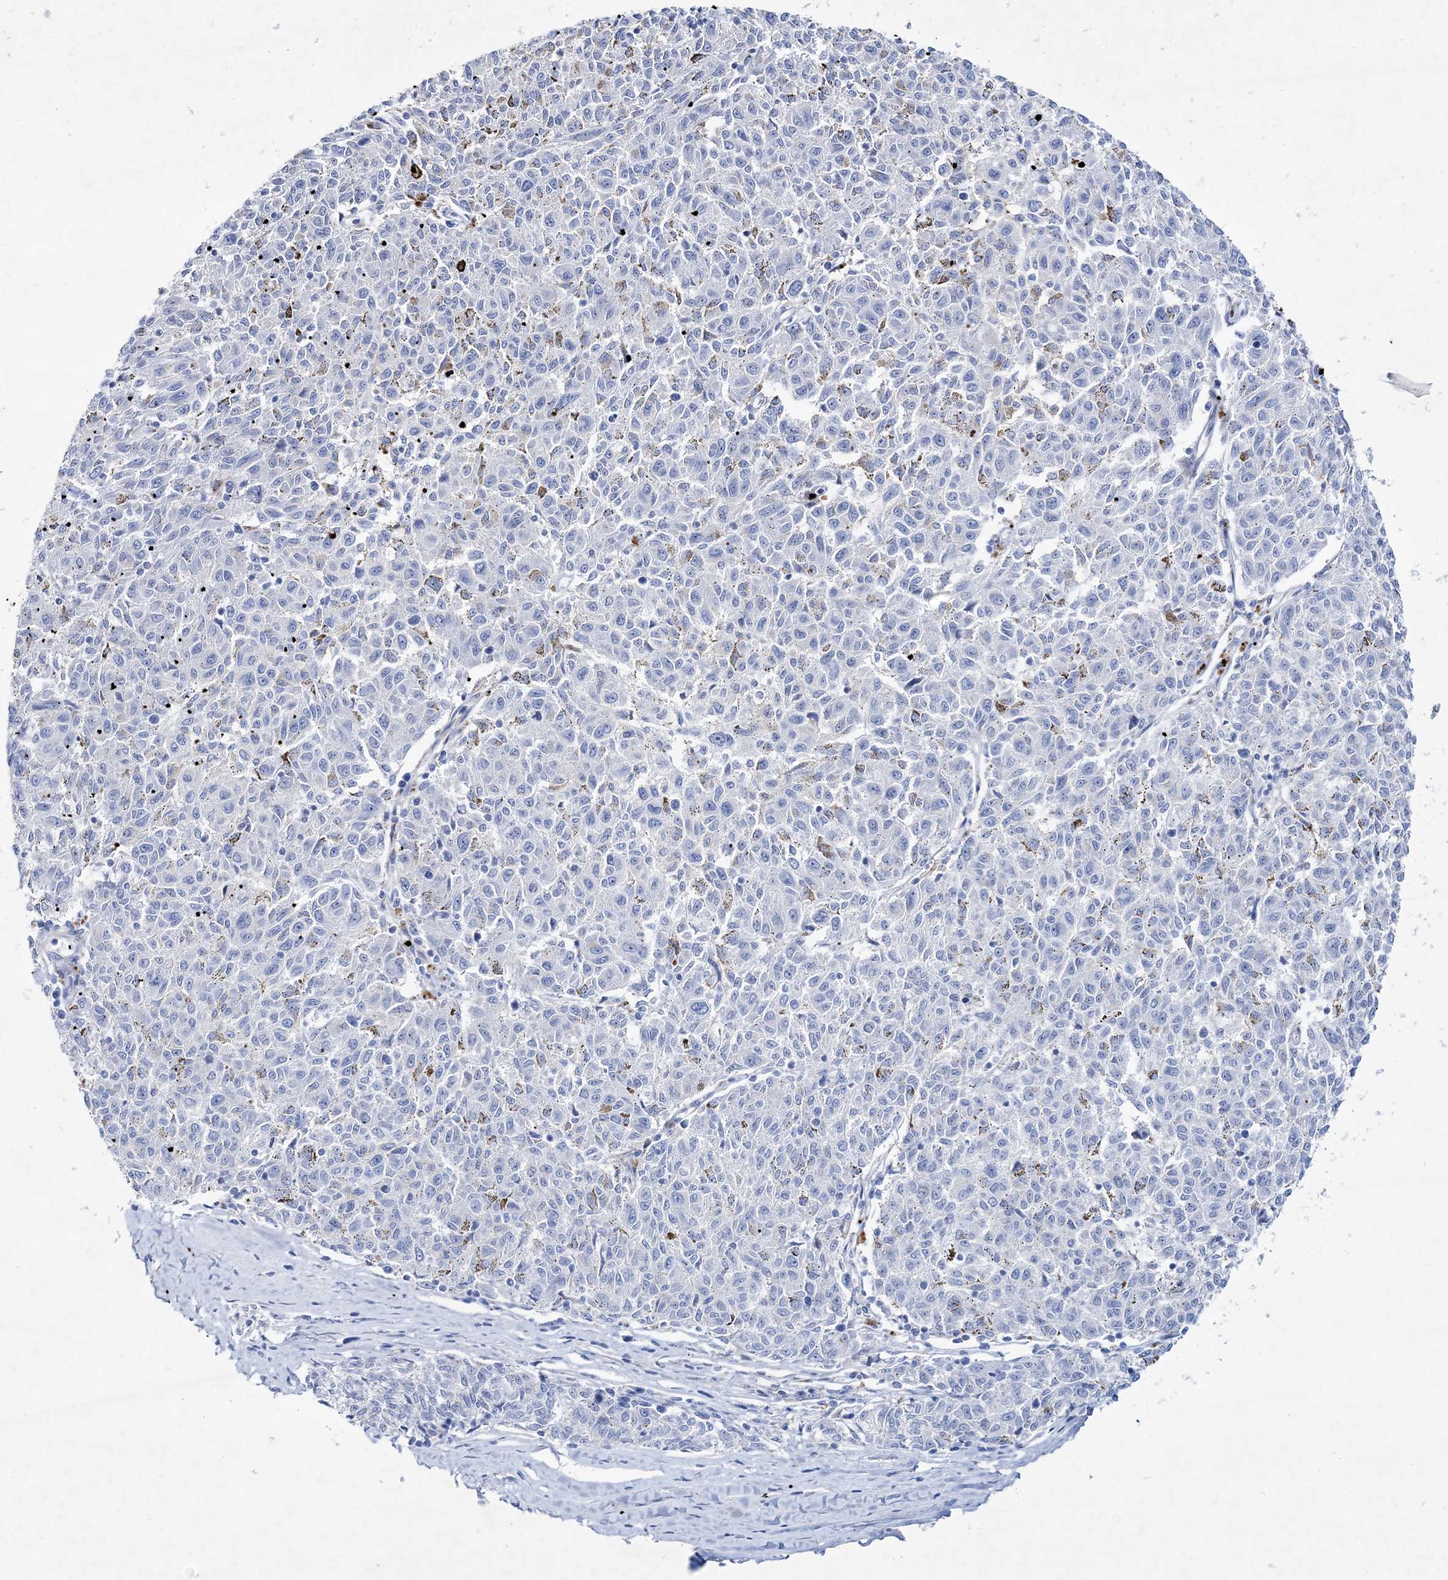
{"staining": {"intensity": "negative", "quantity": "none", "location": "none"}, "tissue": "melanoma", "cell_type": "Tumor cells", "image_type": "cancer", "snomed": [{"axis": "morphology", "description": "Malignant melanoma, NOS"}, {"axis": "topography", "description": "Skin"}], "caption": "A micrograph of melanoma stained for a protein demonstrates no brown staining in tumor cells.", "gene": "SPINK7", "patient": {"sex": "female", "age": 72}}